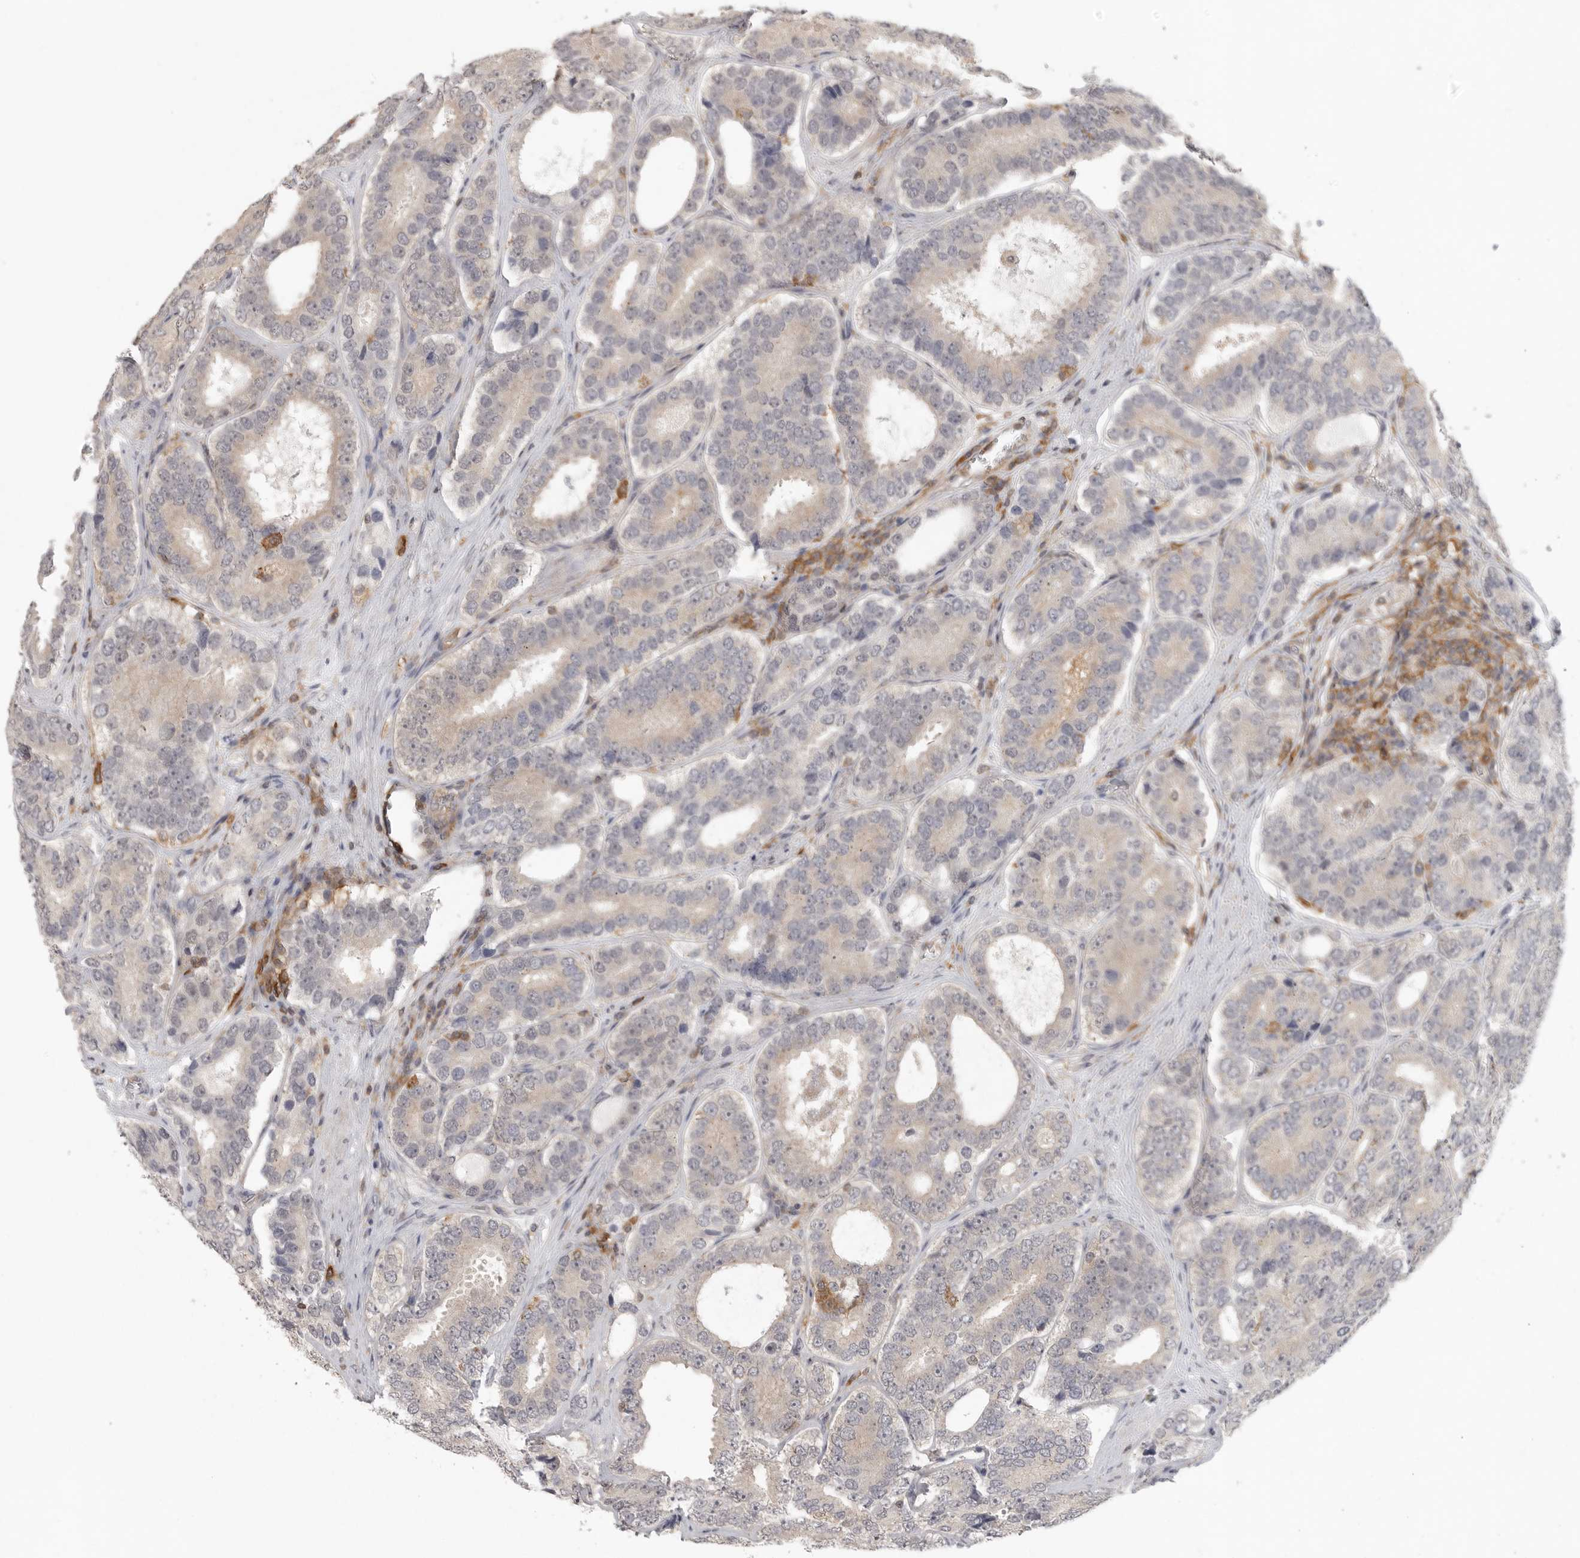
{"staining": {"intensity": "weak", "quantity": "25%-75%", "location": "cytoplasmic/membranous"}, "tissue": "prostate cancer", "cell_type": "Tumor cells", "image_type": "cancer", "snomed": [{"axis": "morphology", "description": "Adenocarcinoma, High grade"}, {"axis": "topography", "description": "Prostate"}], "caption": "Weak cytoplasmic/membranous protein positivity is appreciated in approximately 25%-75% of tumor cells in prostate cancer (high-grade adenocarcinoma).", "gene": "DBNL", "patient": {"sex": "male", "age": 56}}